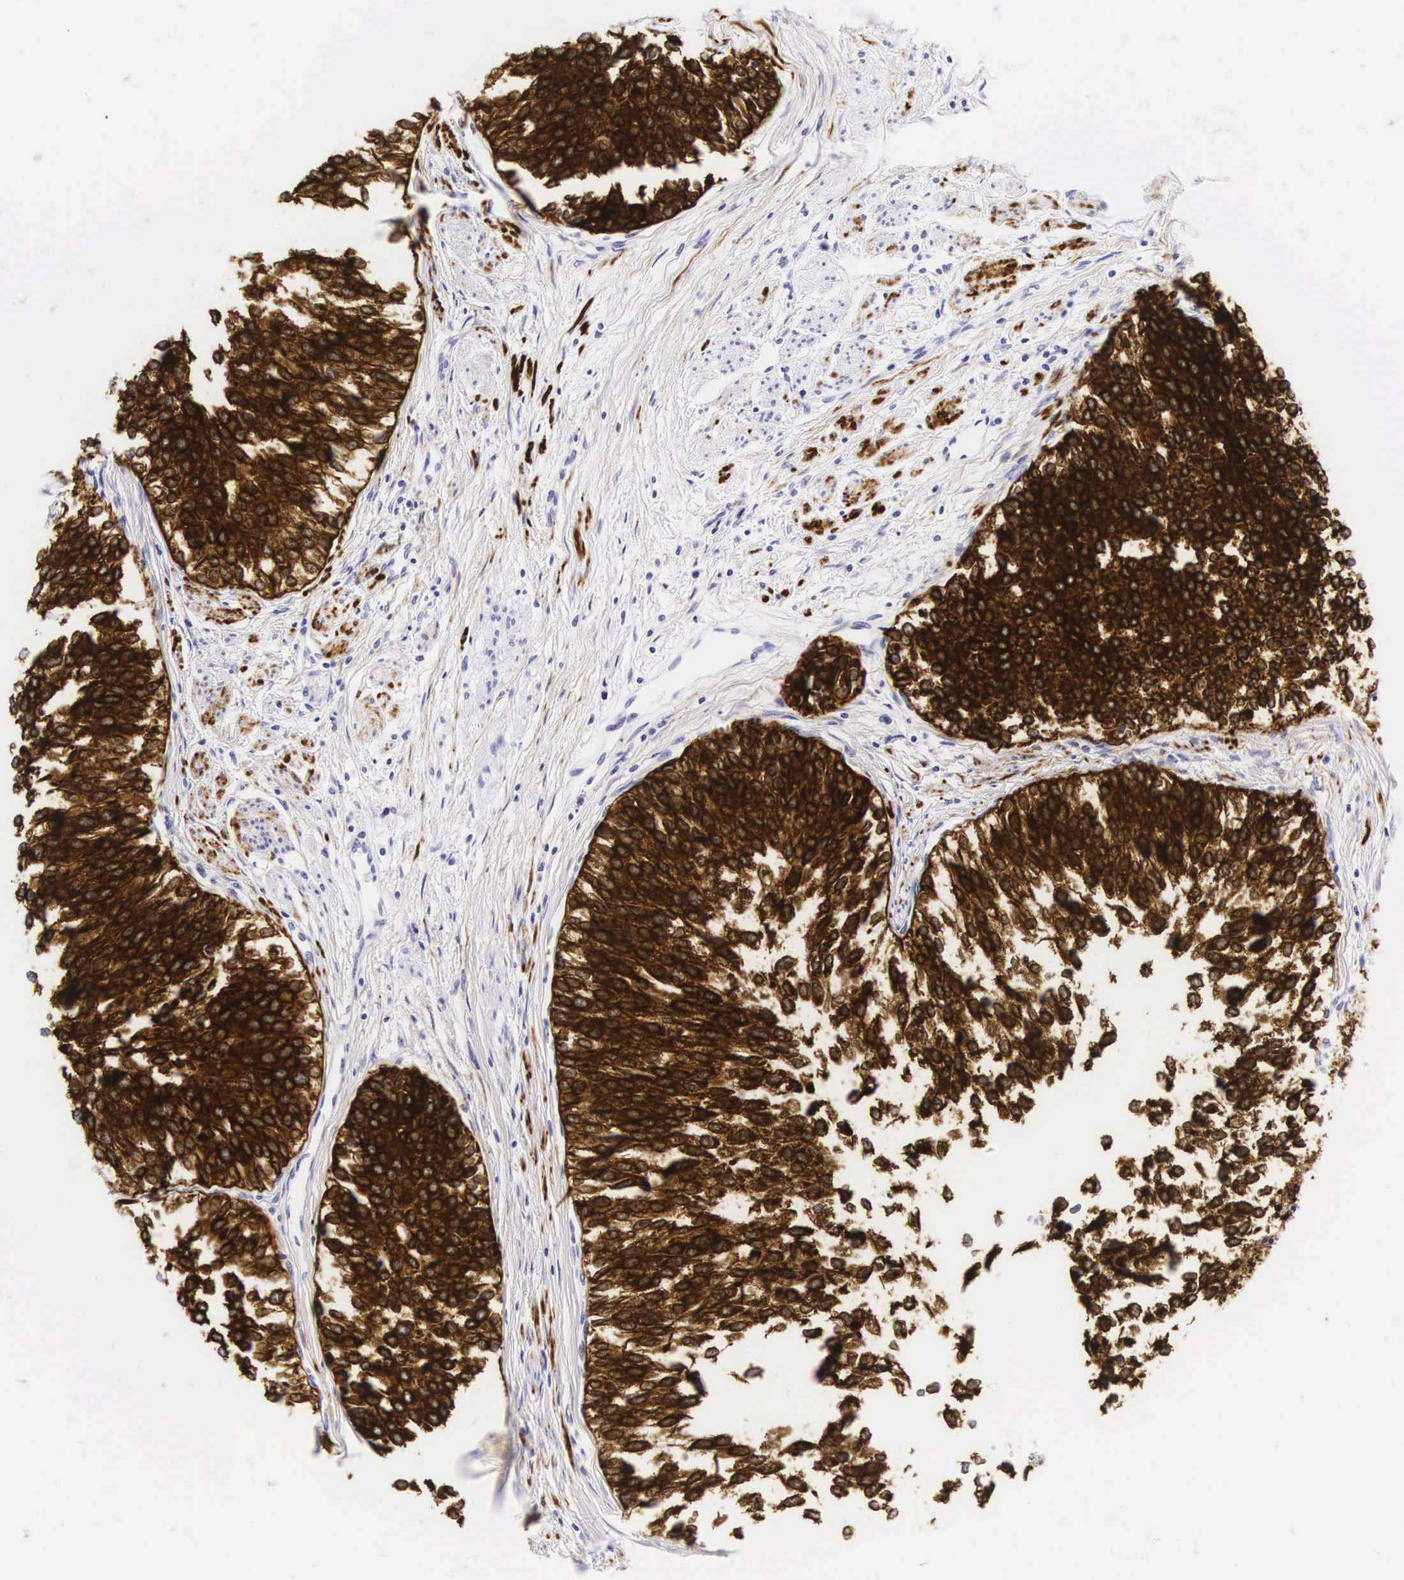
{"staining": {"intensity": "strong", "quantity": ">75%", "location": "cytoplasmic/membranous"}, "tissue": "urothelial cancer", "cell_type": "Tumor cells", "image_type": "cancer", "snomed": [{"axis": "morphology", "description": "Urothelial carcinoma, Low grade"}, {"axis": "topography", "description": "Urinary bladder"}], "caption": "Tumor cells show strong cytoplasmic/membranous positivity in approximately >75% of cells in urothelial cancer.", "gene": "KRT18", "patient": {"sex": "female", "age": 73}}